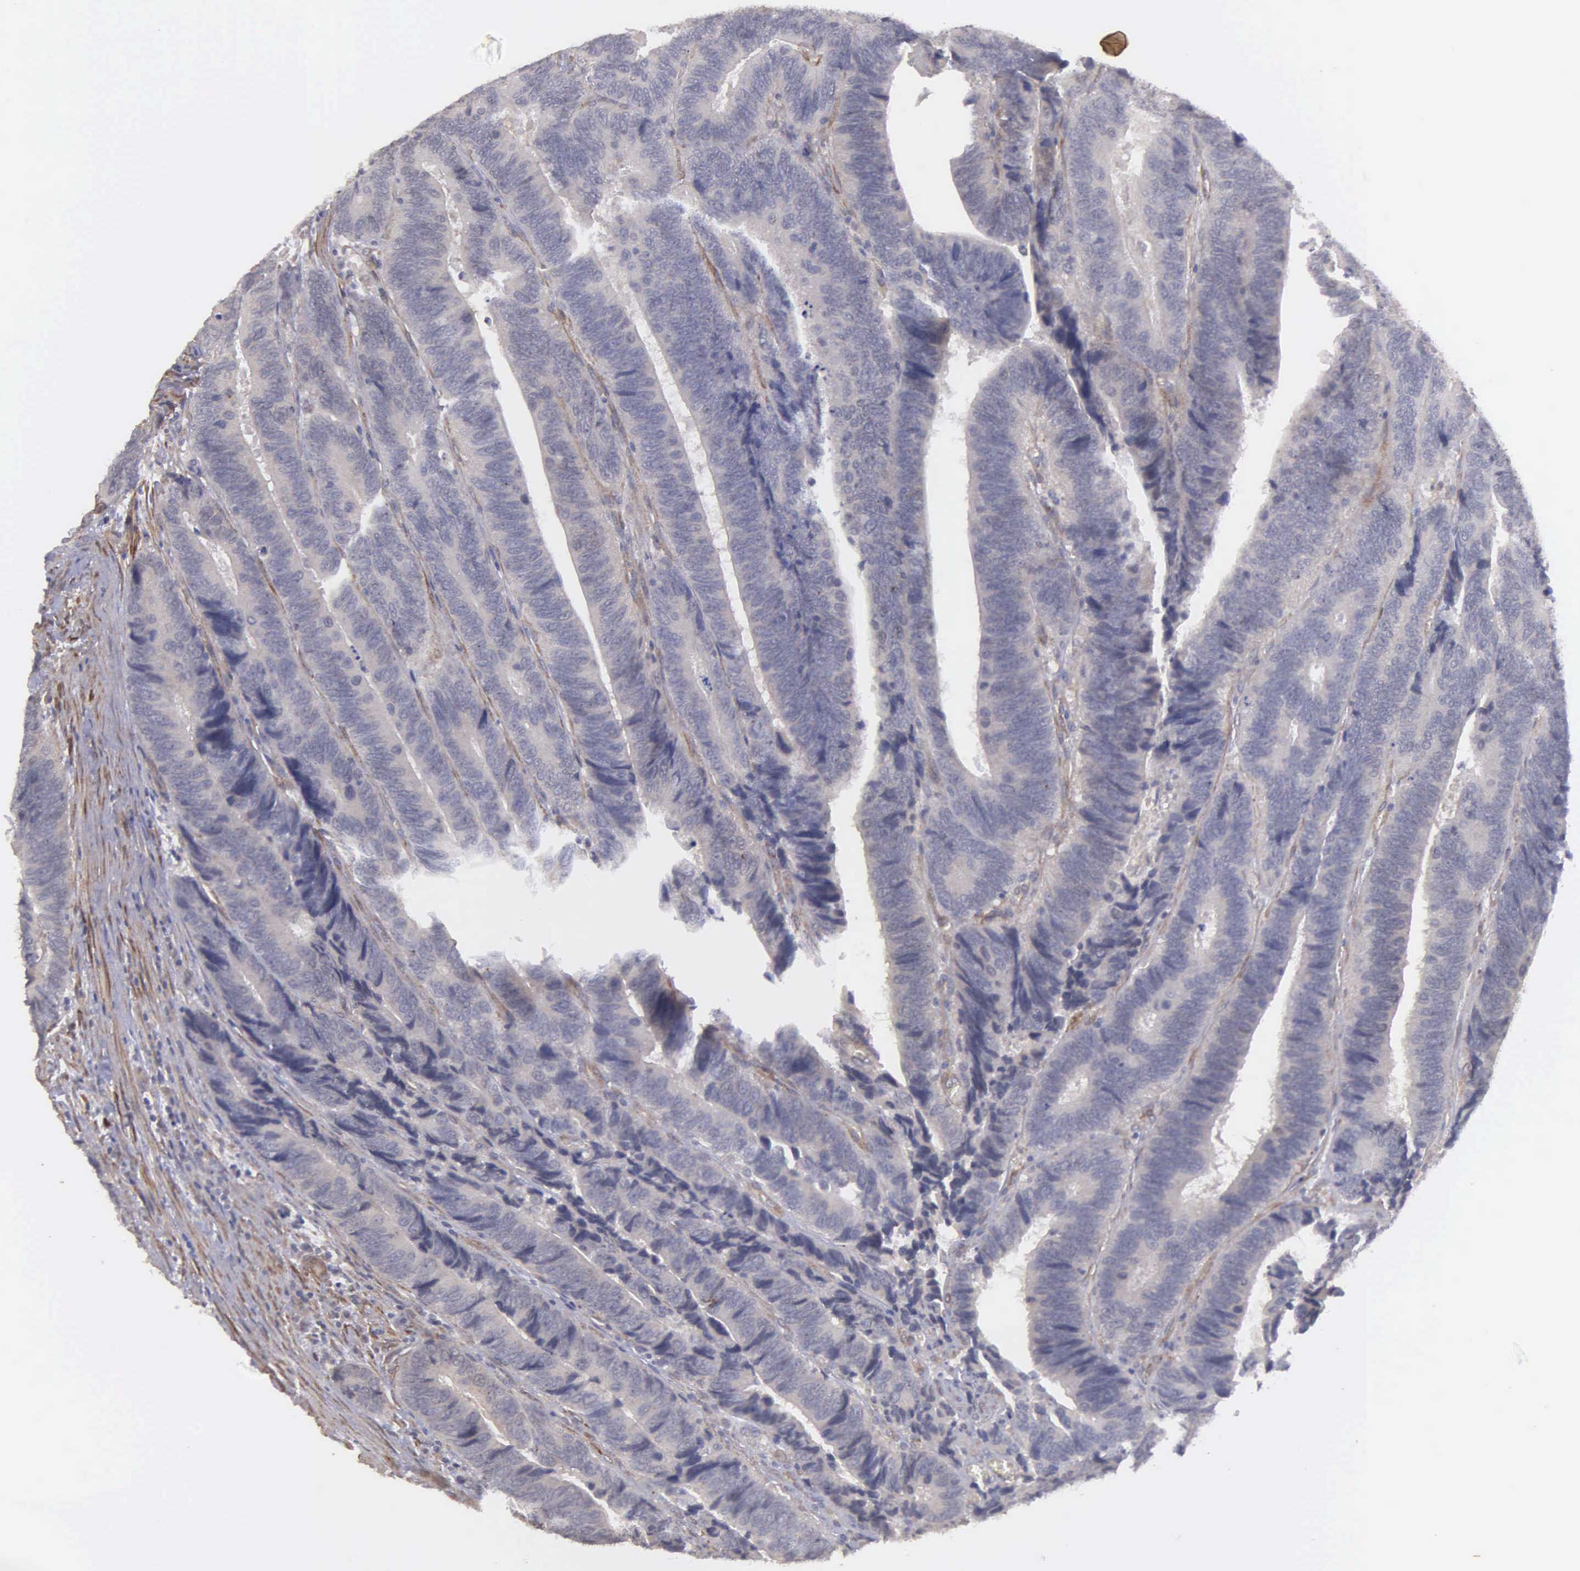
{"staining": {"intensity": "negative", "quantity": "none", "location": "none"}, "tissue": "colorectal cancer", "cell_type": "Tumor cells", "image_type": "cancer", "snomed": [{"axis": "morphology", "description": "Adenocarcinoma, NOS"}, {"axis": "topography", "description": "Colon"}], "caption": "This is an immunohistochemistry (IHC) histopathology image of human colorectal cancer (adenocarcinoma). There is no staining in tumor cells.", "gene": "RTL10", "patient": {"sex": "male", "age": 72}}